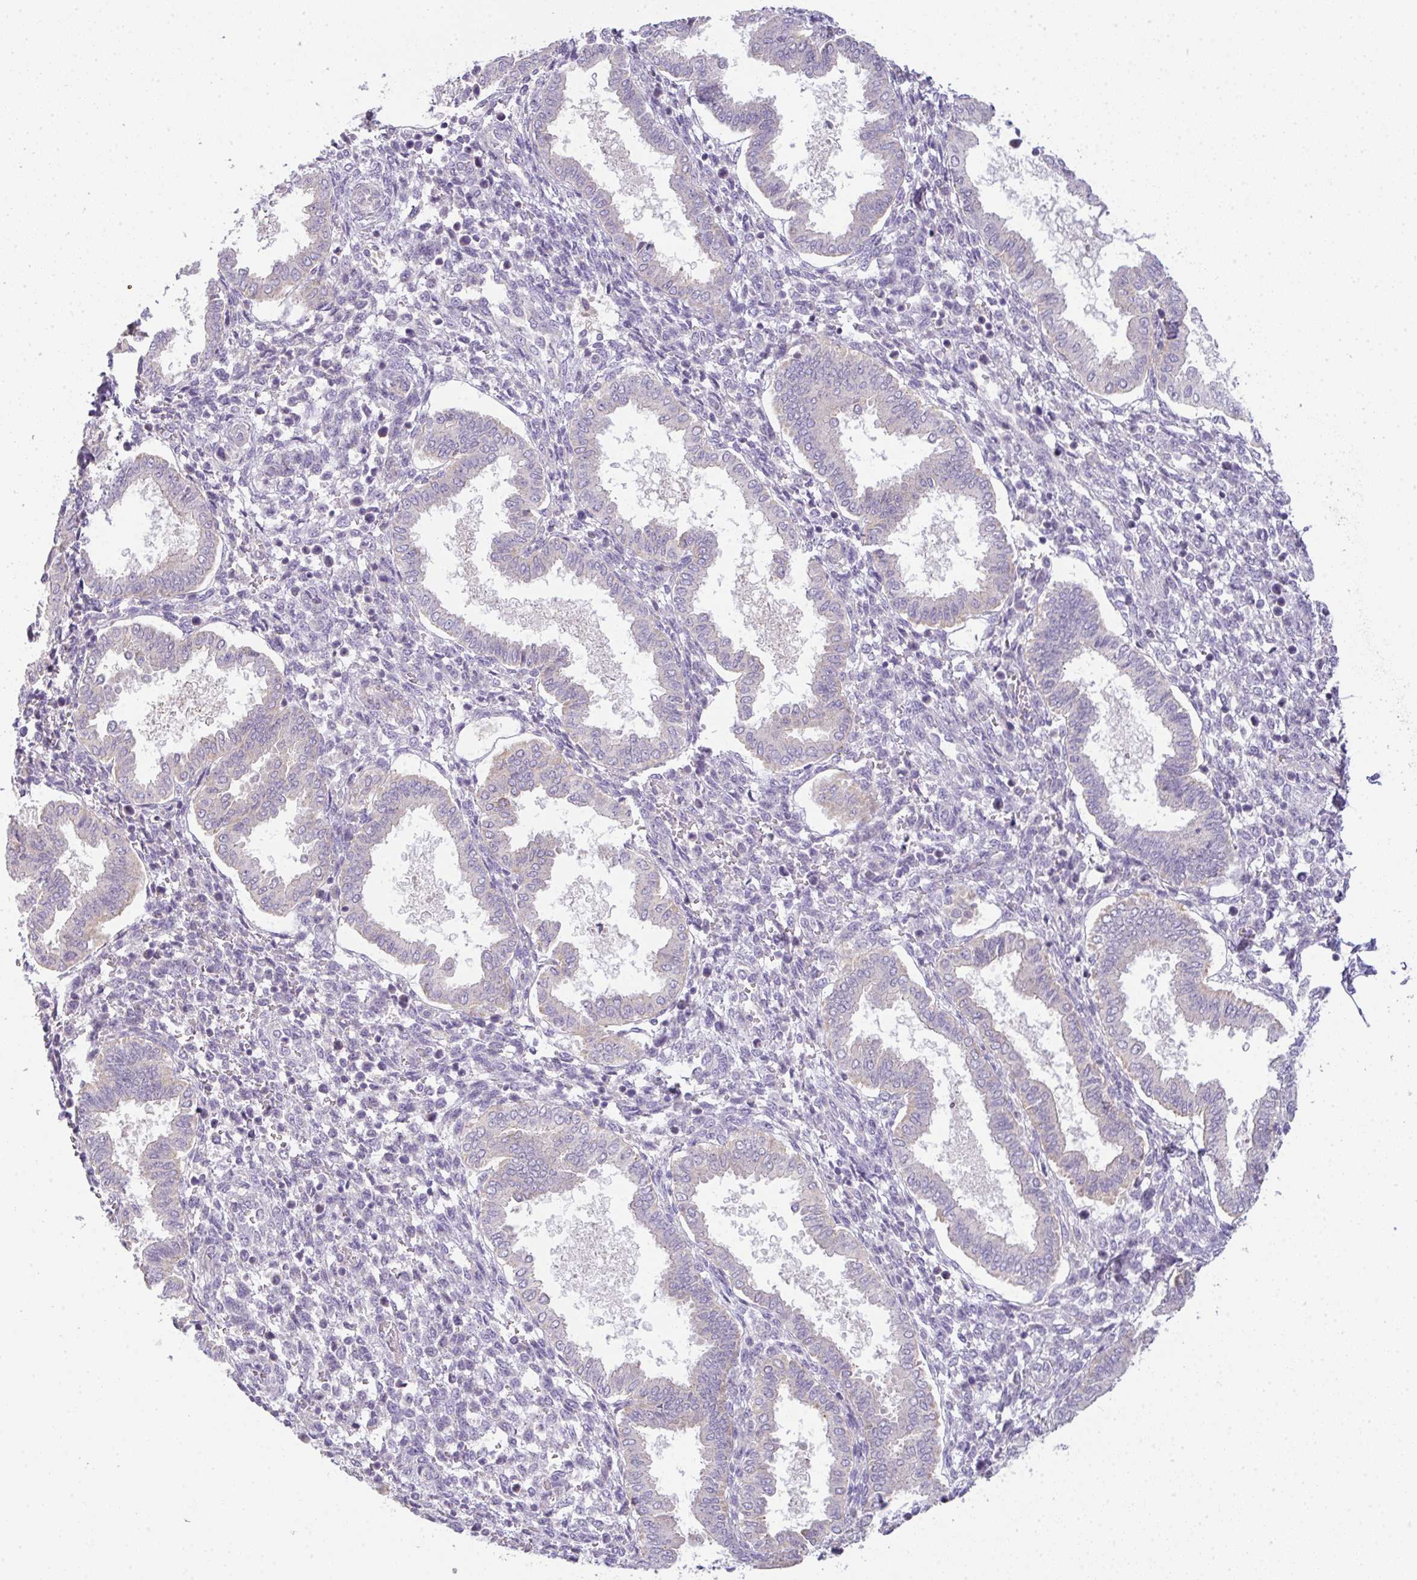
{"staining": {"intensity": "negative", "quantity": "none", "location": "none"}, "tissue": "endometrium", "cell_type": "Cells in endometrial stroma", "image_type": "normal", "snomed": [{"axis": "morphology", "description": "Normal tissue, NOS"}, {"axis": "topography", "description": "Endometrium"}], "caption": "Endometrium was stained to show a protein in brown. There is no significant expression in cells in endometrial stroma.", "gene": "FILIP1", "patient": {"sex": "female", "age": 24}}